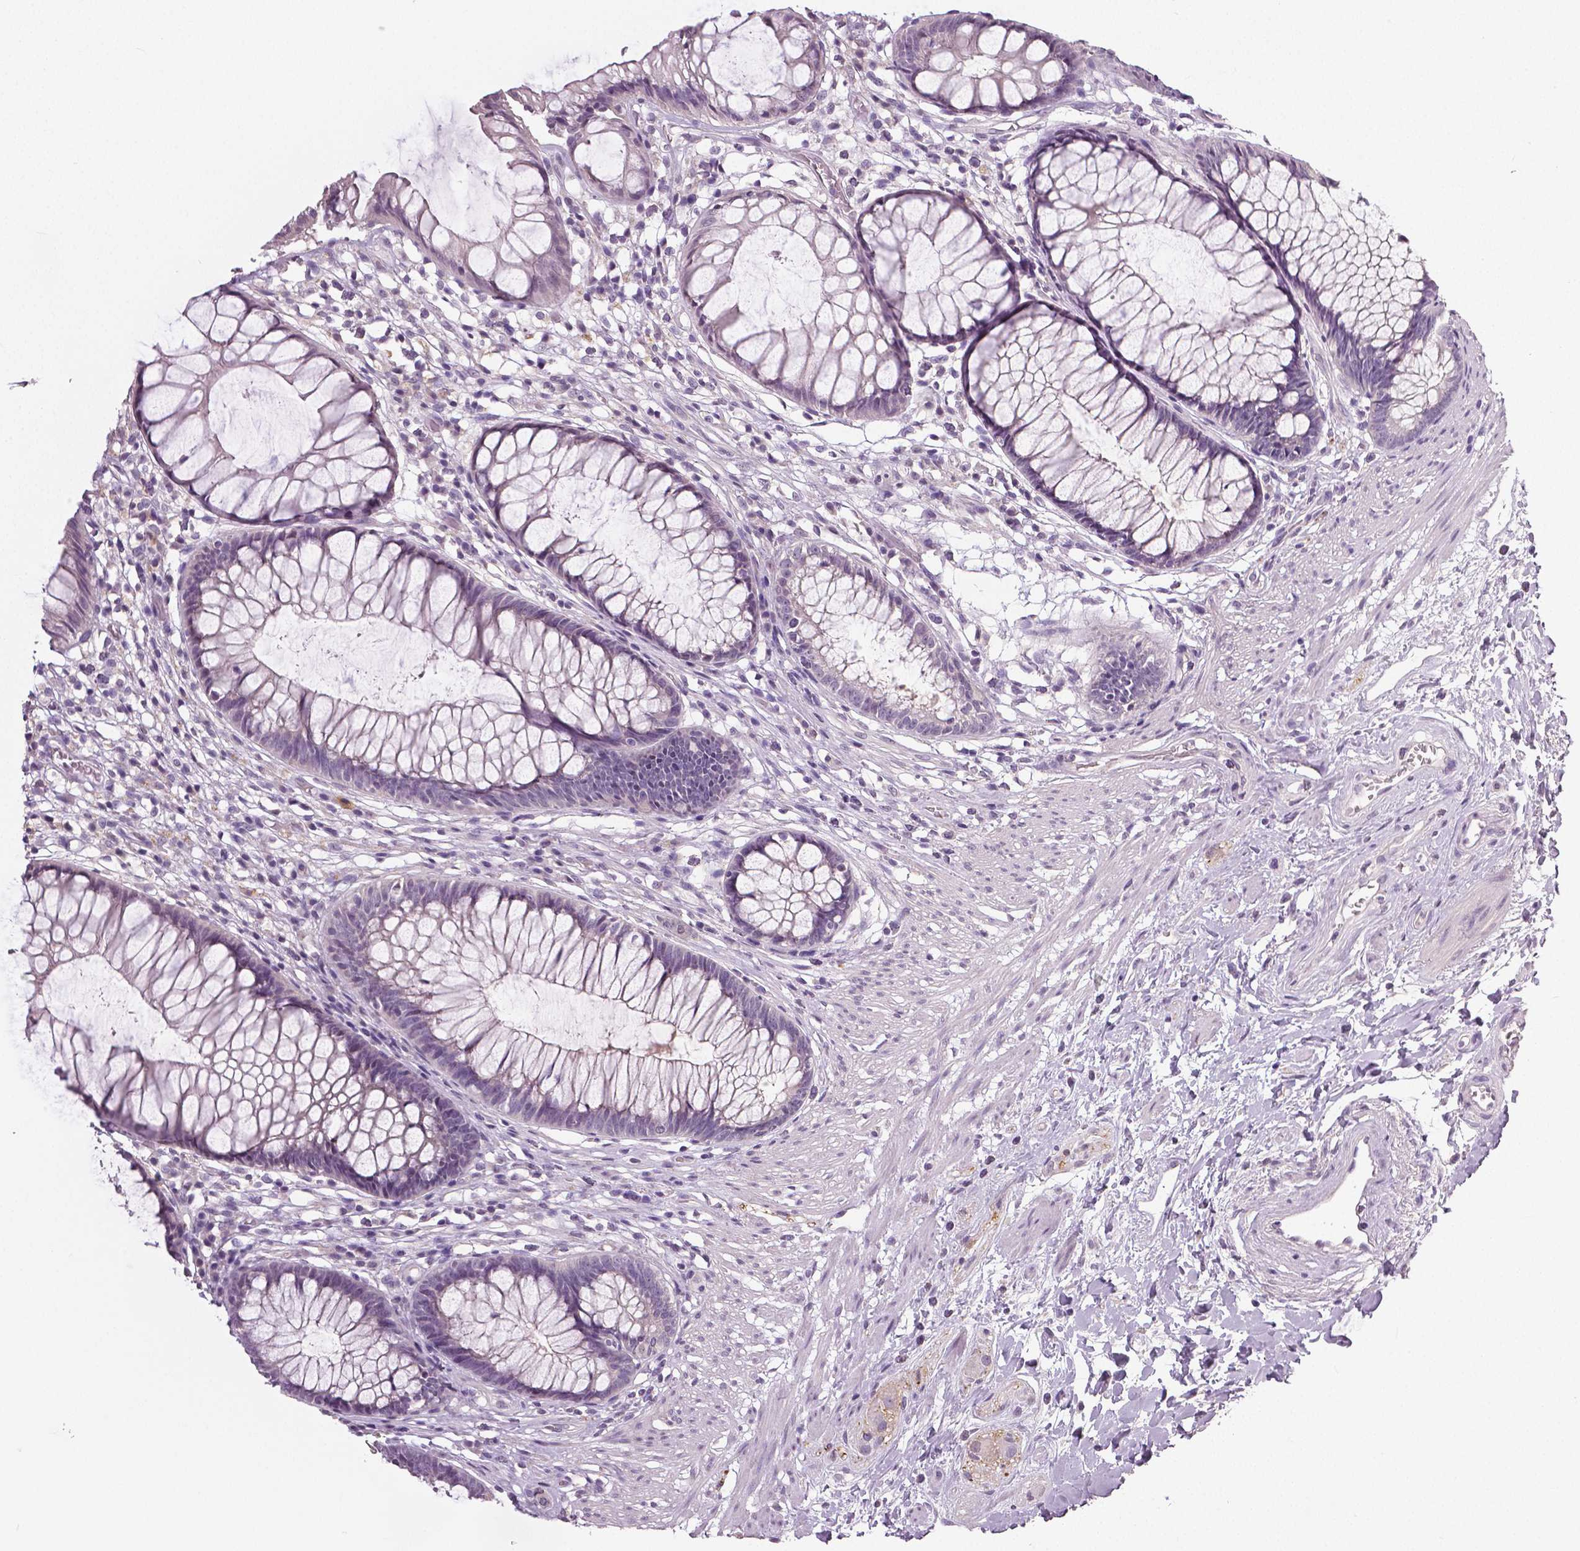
{"staining": {"intensity": "negative", "quantity": "none", "location": "none"}, "tissue": "rectum", "cell_type": "Glandular cells", "image_type": "normal", "snomed": [{"axis": "morphology", "description": "Normal tissue, NOS"}, {"axis": "topography", "description": "Smooth muscle"}, {"axis": "topography", "description": "Rectum"}], "caption": "The image displays no staining of glandular cells in benign rectum. (Brightfield microscopy of DAB immunohistochemistry (IHC) at high magnification).", "gene": "NECAB1", "patient": {"sex": "male", "age": 53}}